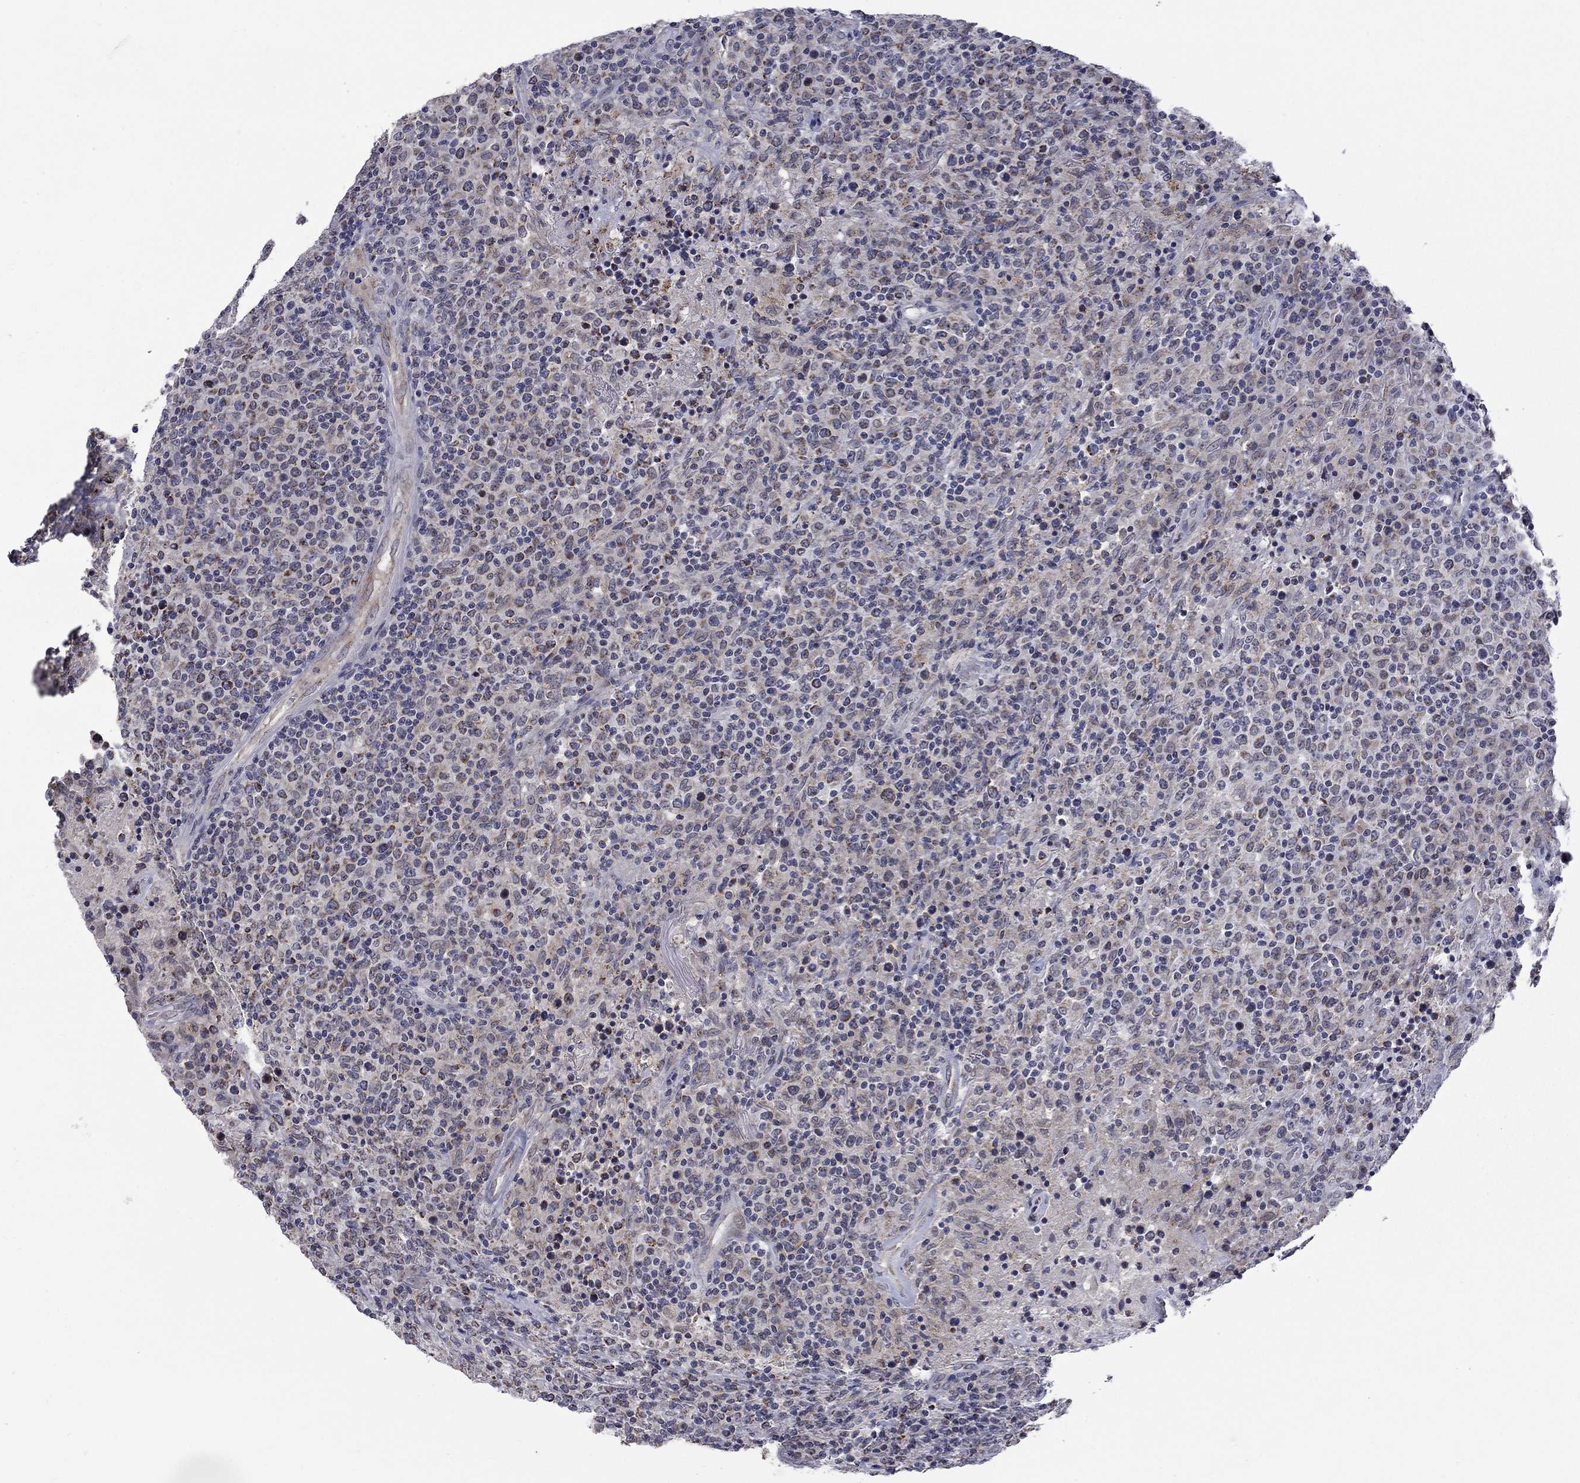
{"staining": {"intensity": "moderate", "quantity": "<25%", "location": "cytoplasmic/membranous"}, "tissue": "lymphoma", "cell_type": "Tumor cells", "image_type": "cancer", "snomed": [{"axis": "morphology", "description": "Malignant lymphoma, non-Hodgkin's type, High grade"}, {"axis": "topography", "description": "Lung"}], "caption": "Protein expression analysis of lymphoma reveals moderate cytoplasmic/membranous expression in approximately <25% of tumor cells.", "gene": "KCNJ16", "patient": {"sex": "male", "age": 79}}